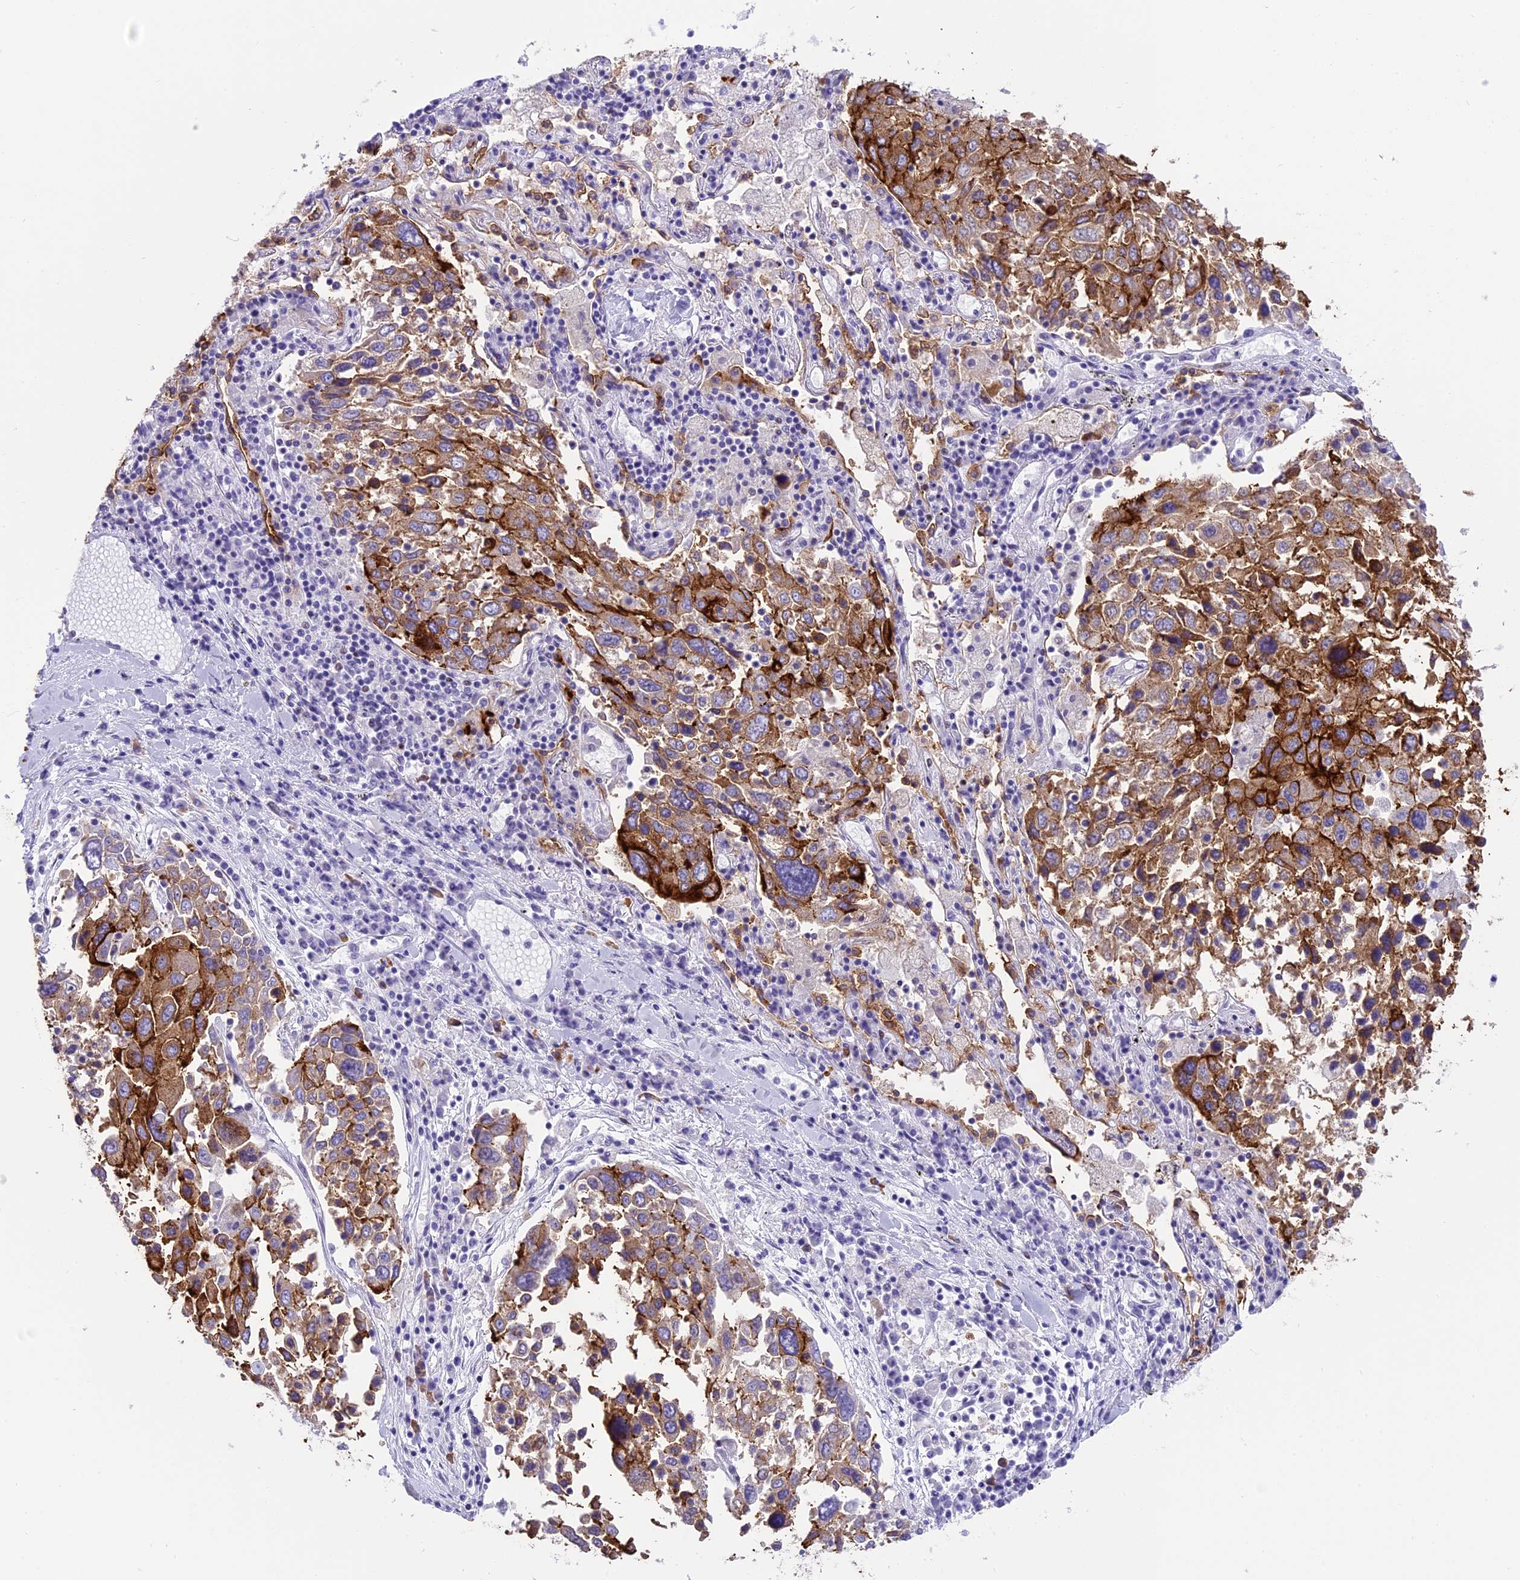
{"staining": {"intensity": "strong", "quantity": ">75%", "location": "cytoplasmic/membranous"}, "tissue": "lung cancer", "cell_type": "Tumor cells", "image_type": "cancer", "snomed": [{"axis": "morphology", "description": "Squamous cell carcinoma, NOS"}, {"axis": "topography", "description": "Lung"}], "caption": "A micrograph showing strong cytoplasmic/membranous staining in about >75% of tumor cells in lung cancer (squamous cell carcinoma), as visualized by brown immunohistochemical staining.", "gene": "SPIRE2", "patient": {"sex": "male", "age": 65}}